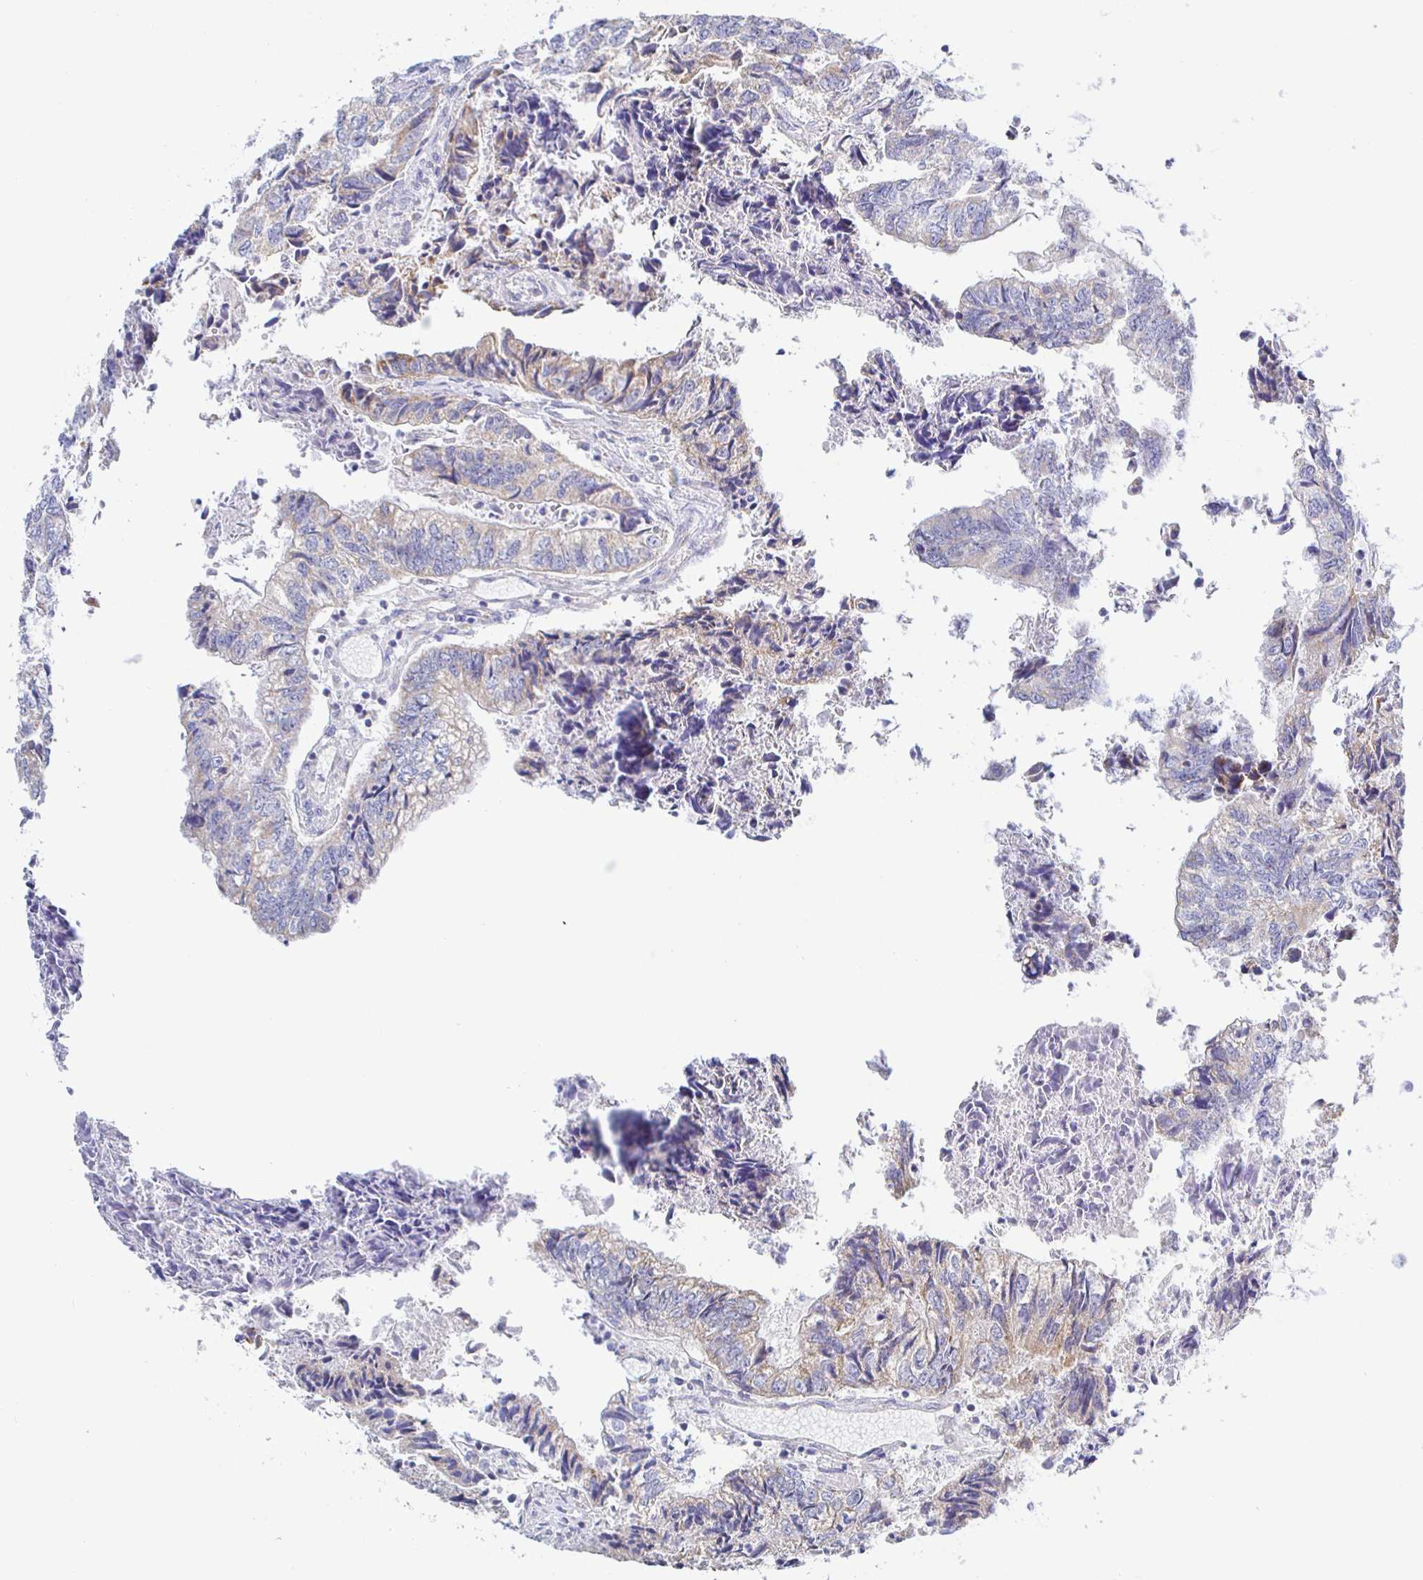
{"staining": {"intensity": "weak", "quantity": "<25%", "location": "cytoplasmic/membranous"}, "tissue": "colorectal cancer", "cell_type": "Tumor cells", "image_type": "cancer", "snomed": [{"axis": "morphology", "description": "Adenocarcinoma, NOS"}, {"axis": "topography", "description": "Colon"}], "caption": "Colorectal cancer (adenocarcinoma) was stained to show a protein in brown. There is no significant staining in tumor cells.", "gene": "SYNGR4", "patient": {"sex": "male", "age": 86}}